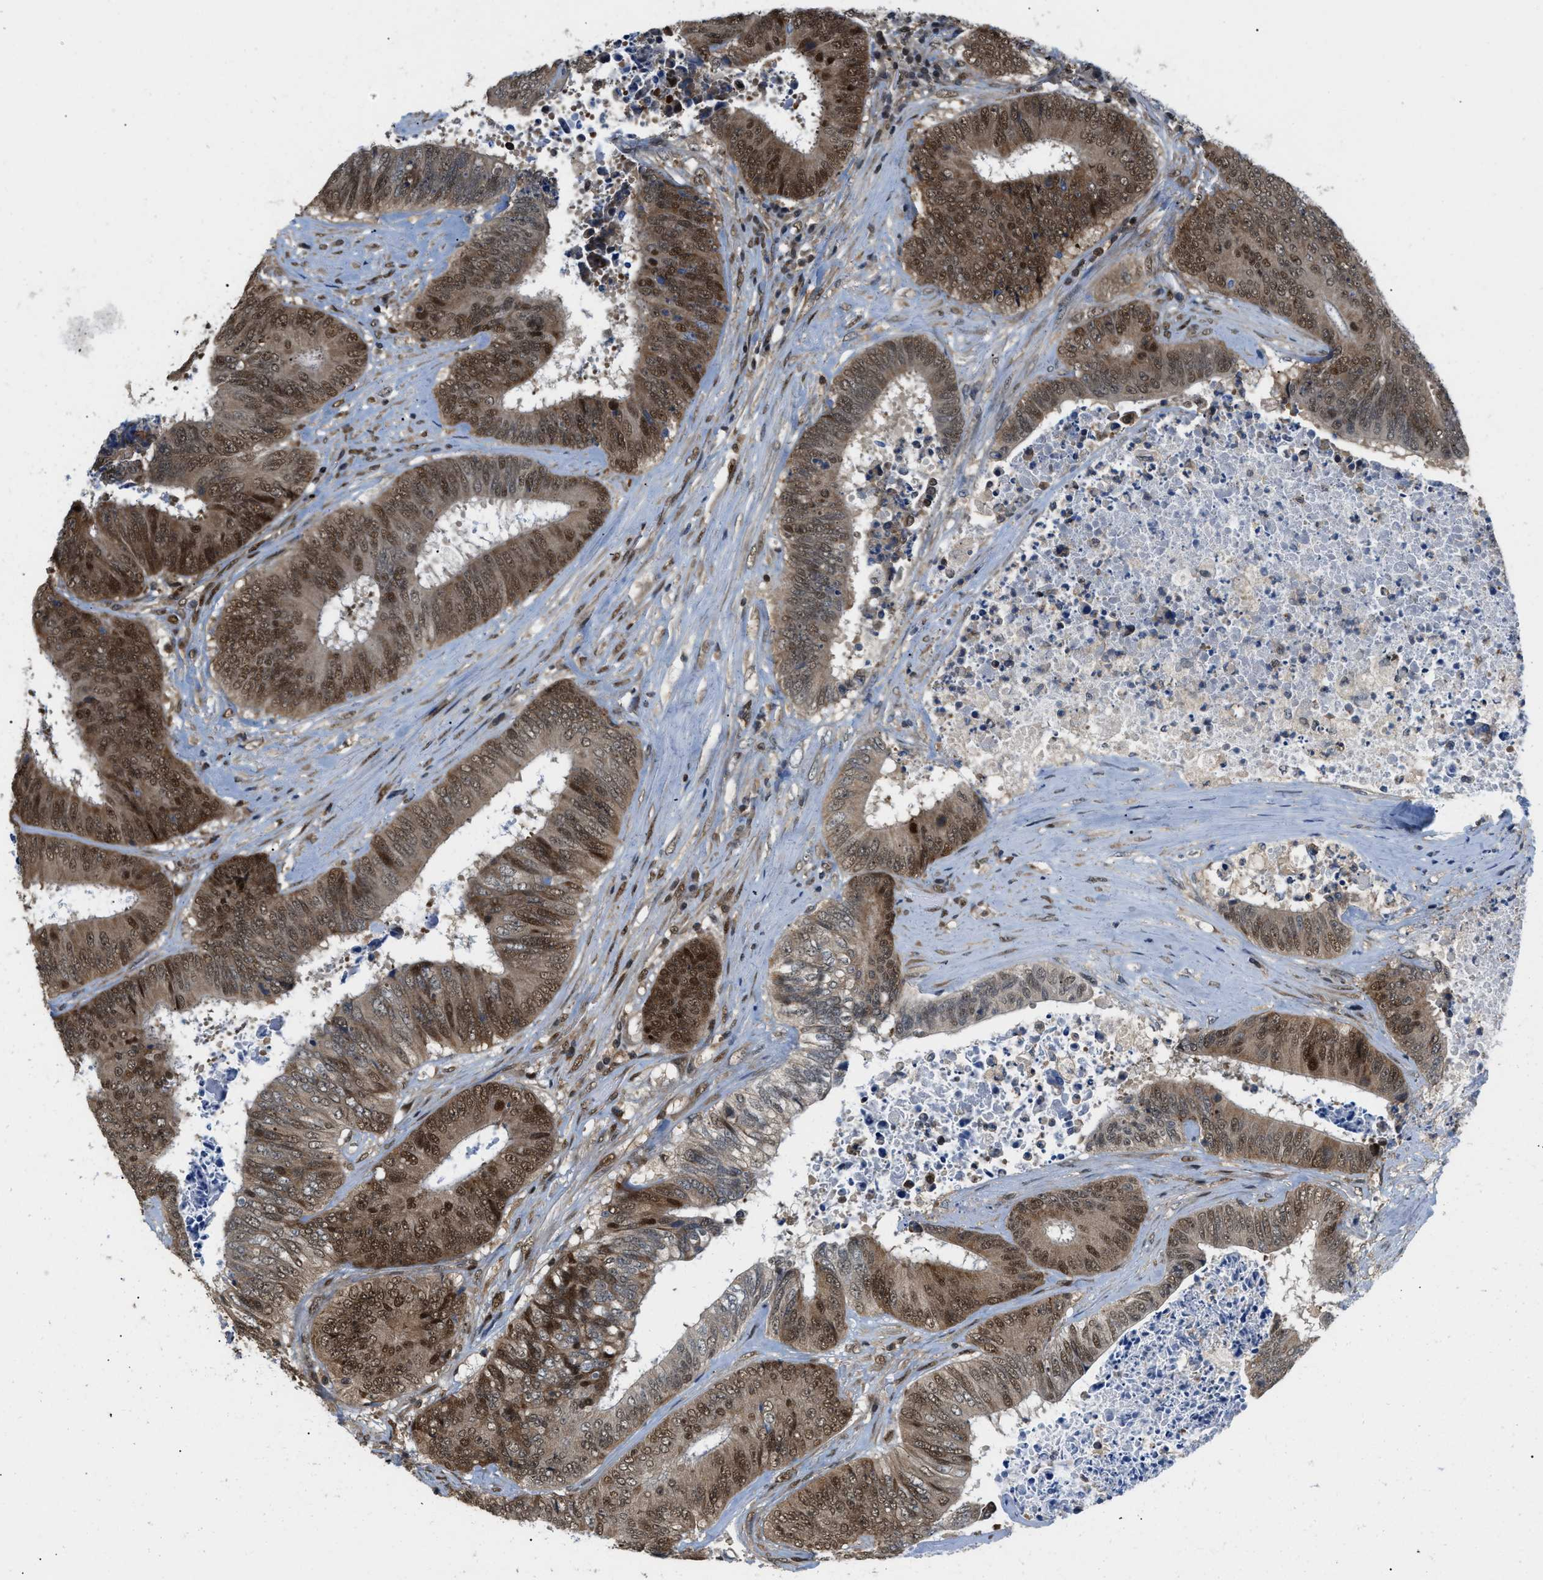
{"staining": {"intensity": "moderate", "quantity": ">75%", "location": "cytoplasmic/membranous,nuclear"}, "tissue": "colorectal cancer", "cell_type": "Tumor cells", "image_type": "cancer", "snomed": [{"axis": "morphology", "description": "Adenocarcinoma, NOS"}, {"axis": "topography", "description": "Rectum"}], "caption": "This is an image of immunohistochemistry staining of colorectal cancer, which shows moderate expression in the cytoplasmic/membranous and nuclear of tumor cells.", "gene": "ATF7IP", "patient": {"sex": "male", "age": 72}}